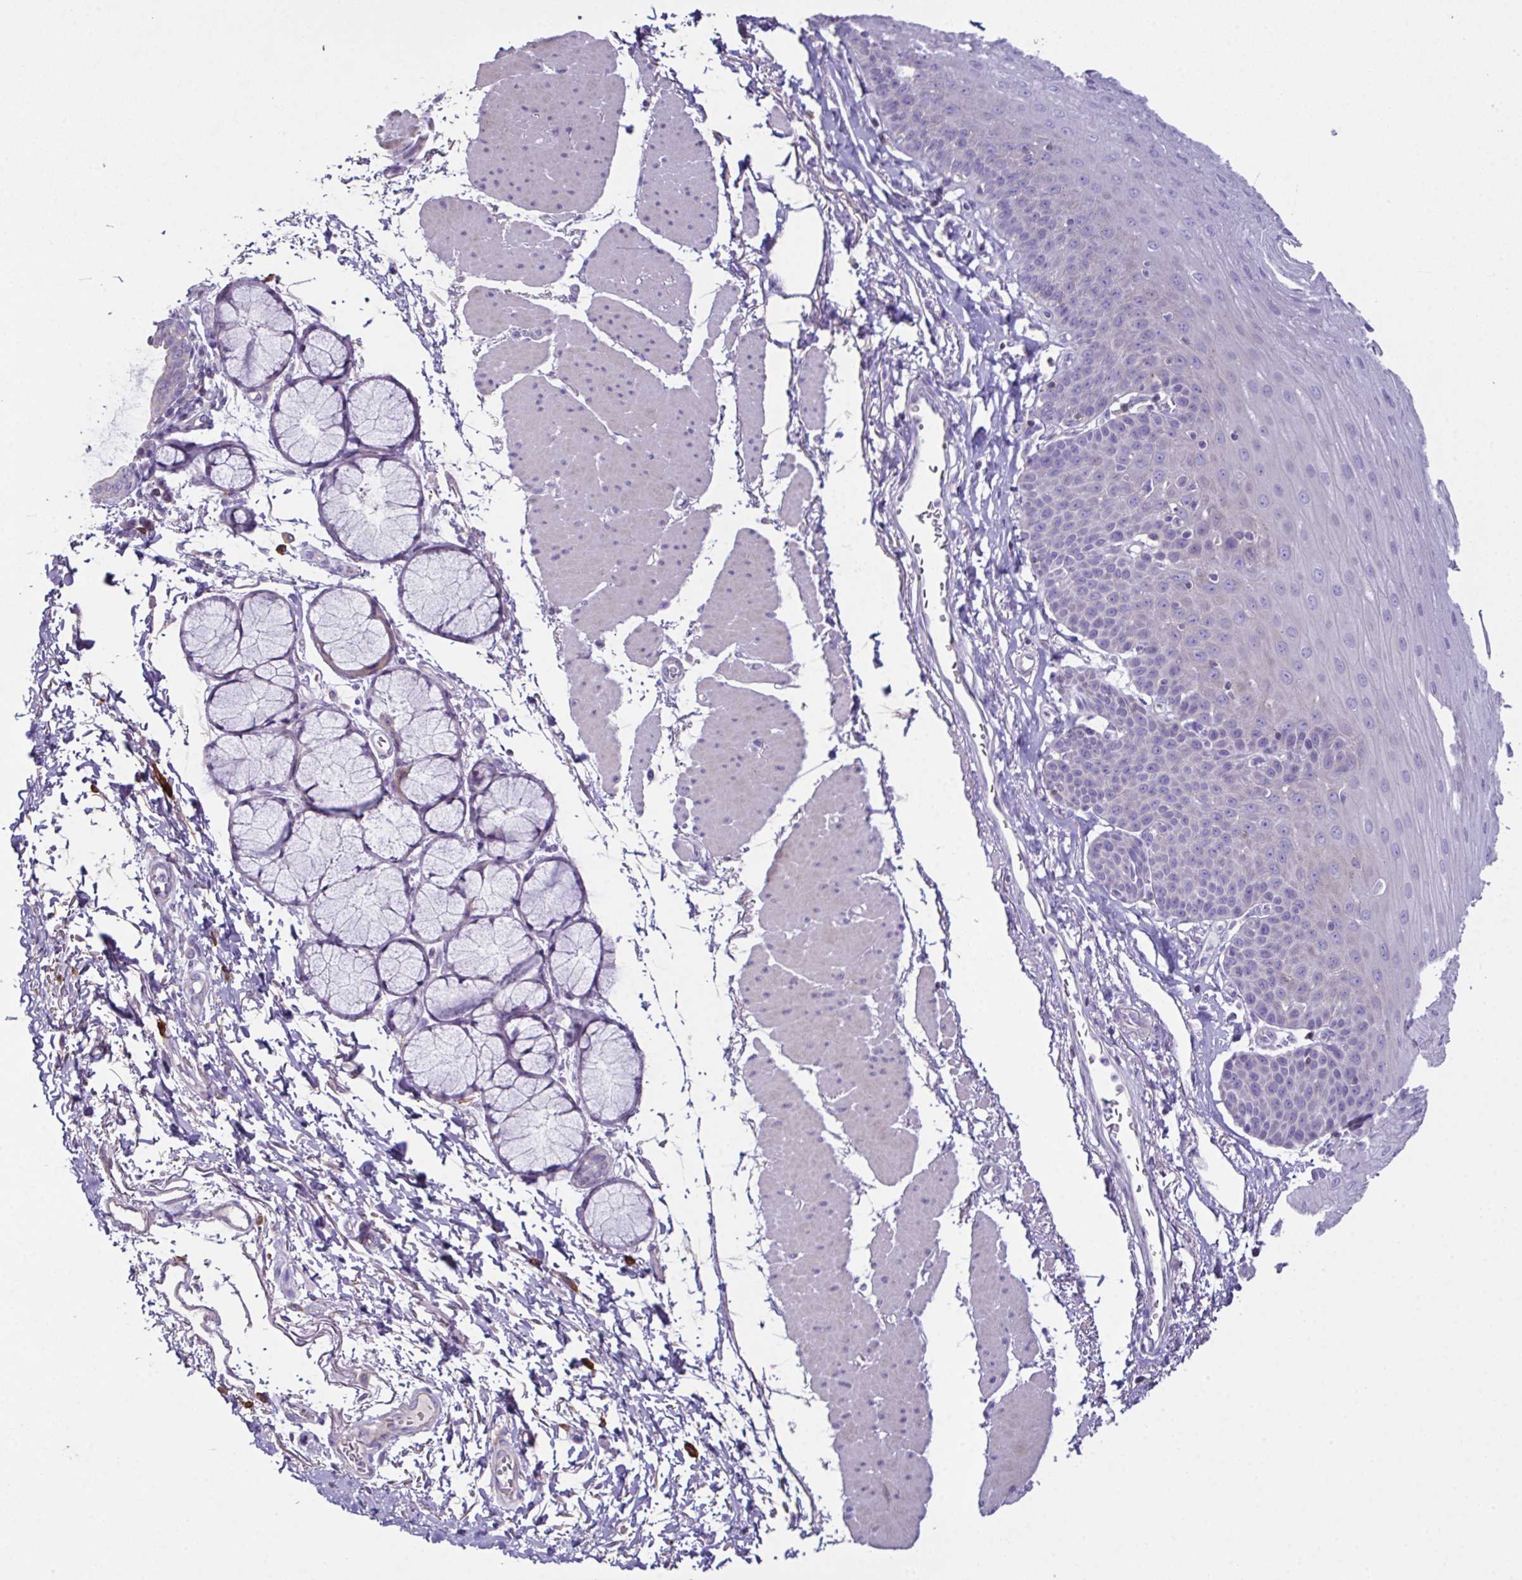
{"staining": {"intensity": "negative", "quantity": "none", "location": "none"}, "tissue": "esophagus", "cell_type": "Squamous epithelial cells", "image_type": "normal", "snomed": [{"axis": "morphology", "description": "Normal tissue, NOS"}, {"axis": "topography", "description": "Esophagus"}], "caption": "Esophagus stained for a protein using IHC displays no expression squamous epithelial cells.", "gene": "MARCO", "patient": {"sex": "female", "age": 81}}